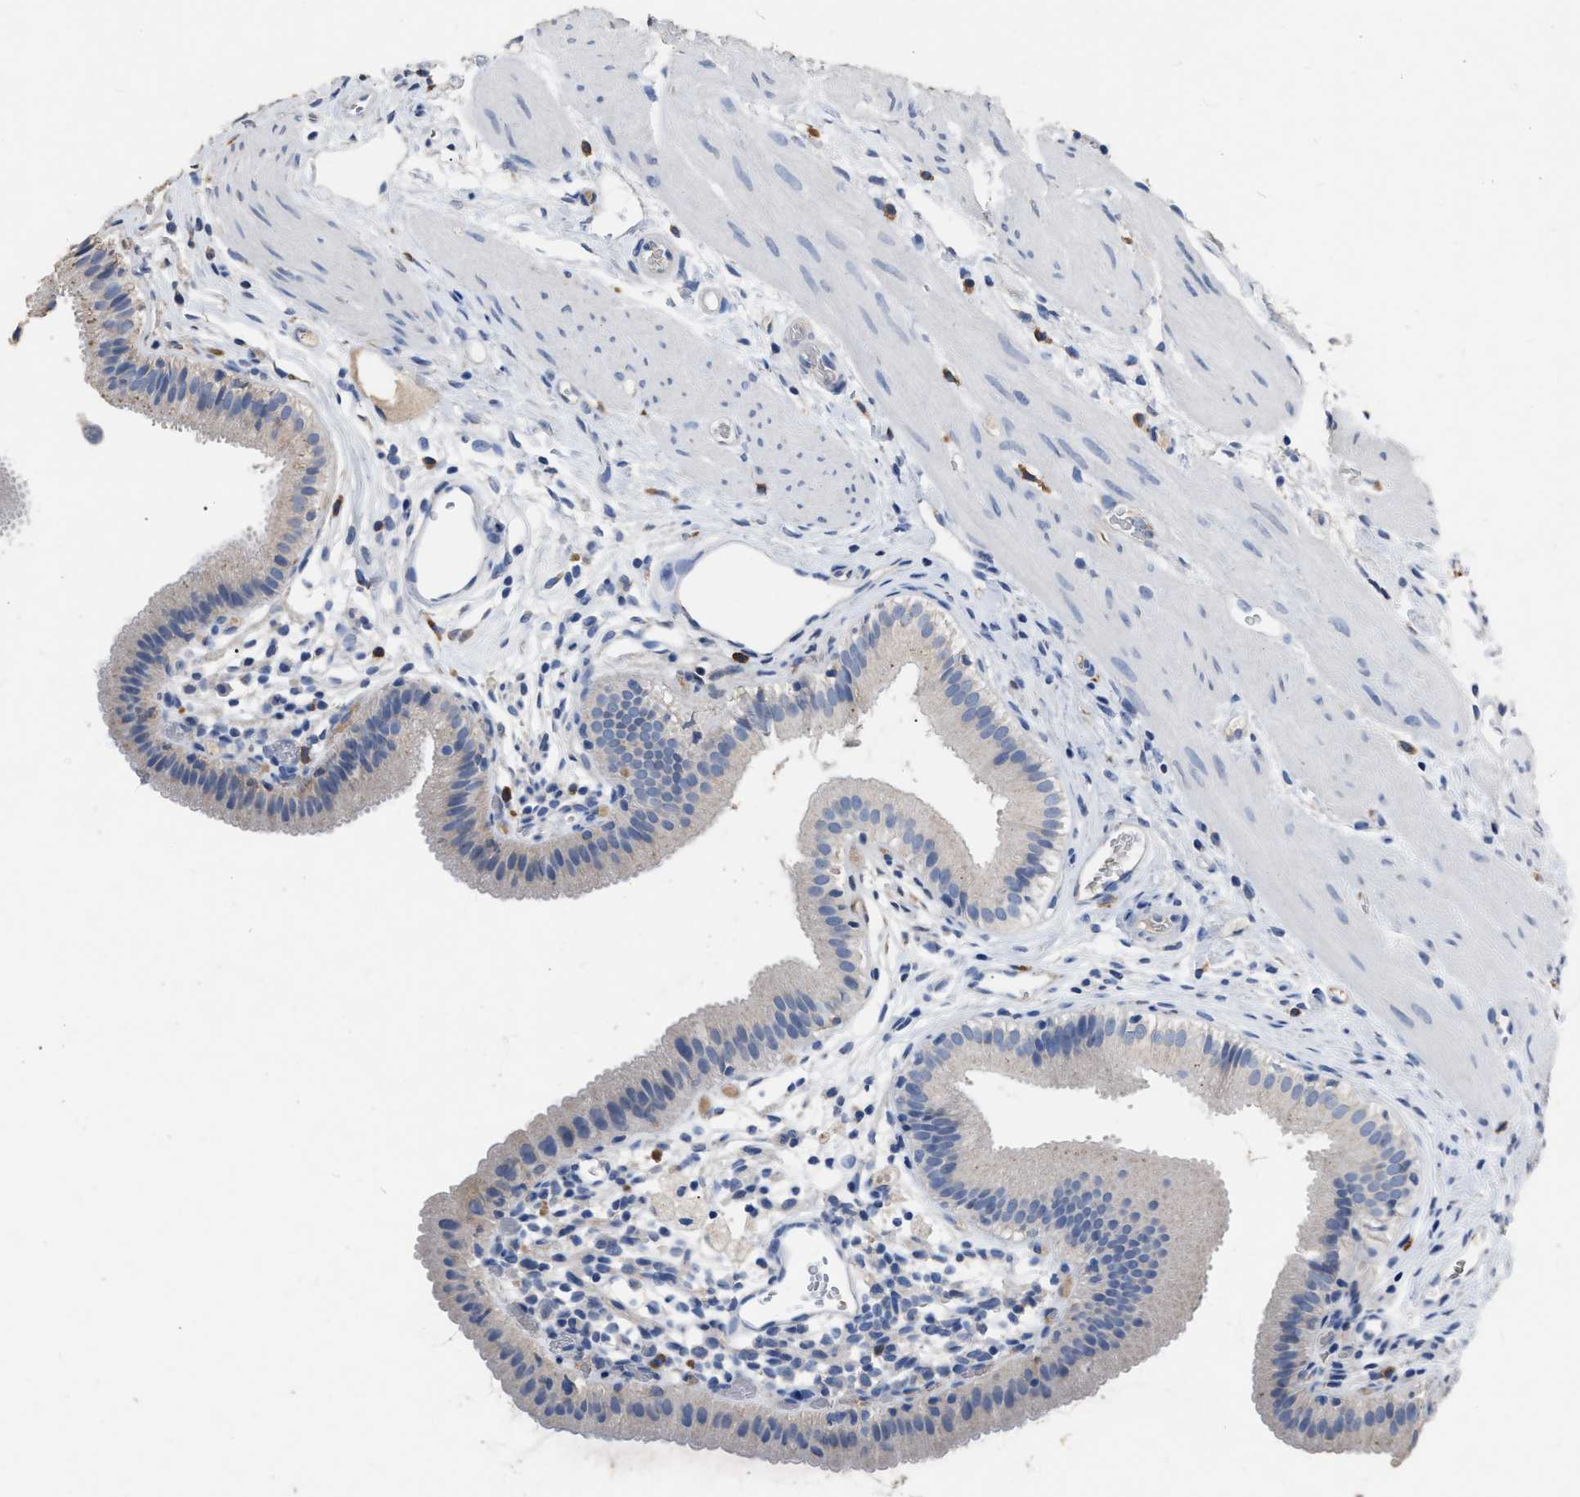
{"staining": {"intensity": "negative", "quantity": "none", "location": "none"}, "tissue": "gallbladder", "cell_type": "Glandular cells", "image_type": "normal", "snomed": [{"axis": "morphology", "description": "Normal tissue, NOS"}, {"axis": "topography", "description": "Gallbladder"}], "caption": "Immunohistochemistry (IHC) histopathology image of unremarkable gallbladder stained for a protein (brown), which exhibits no staining in glandular cells.", "gene": "HABP2", "patient": {"sex": "female", "age": 26}}